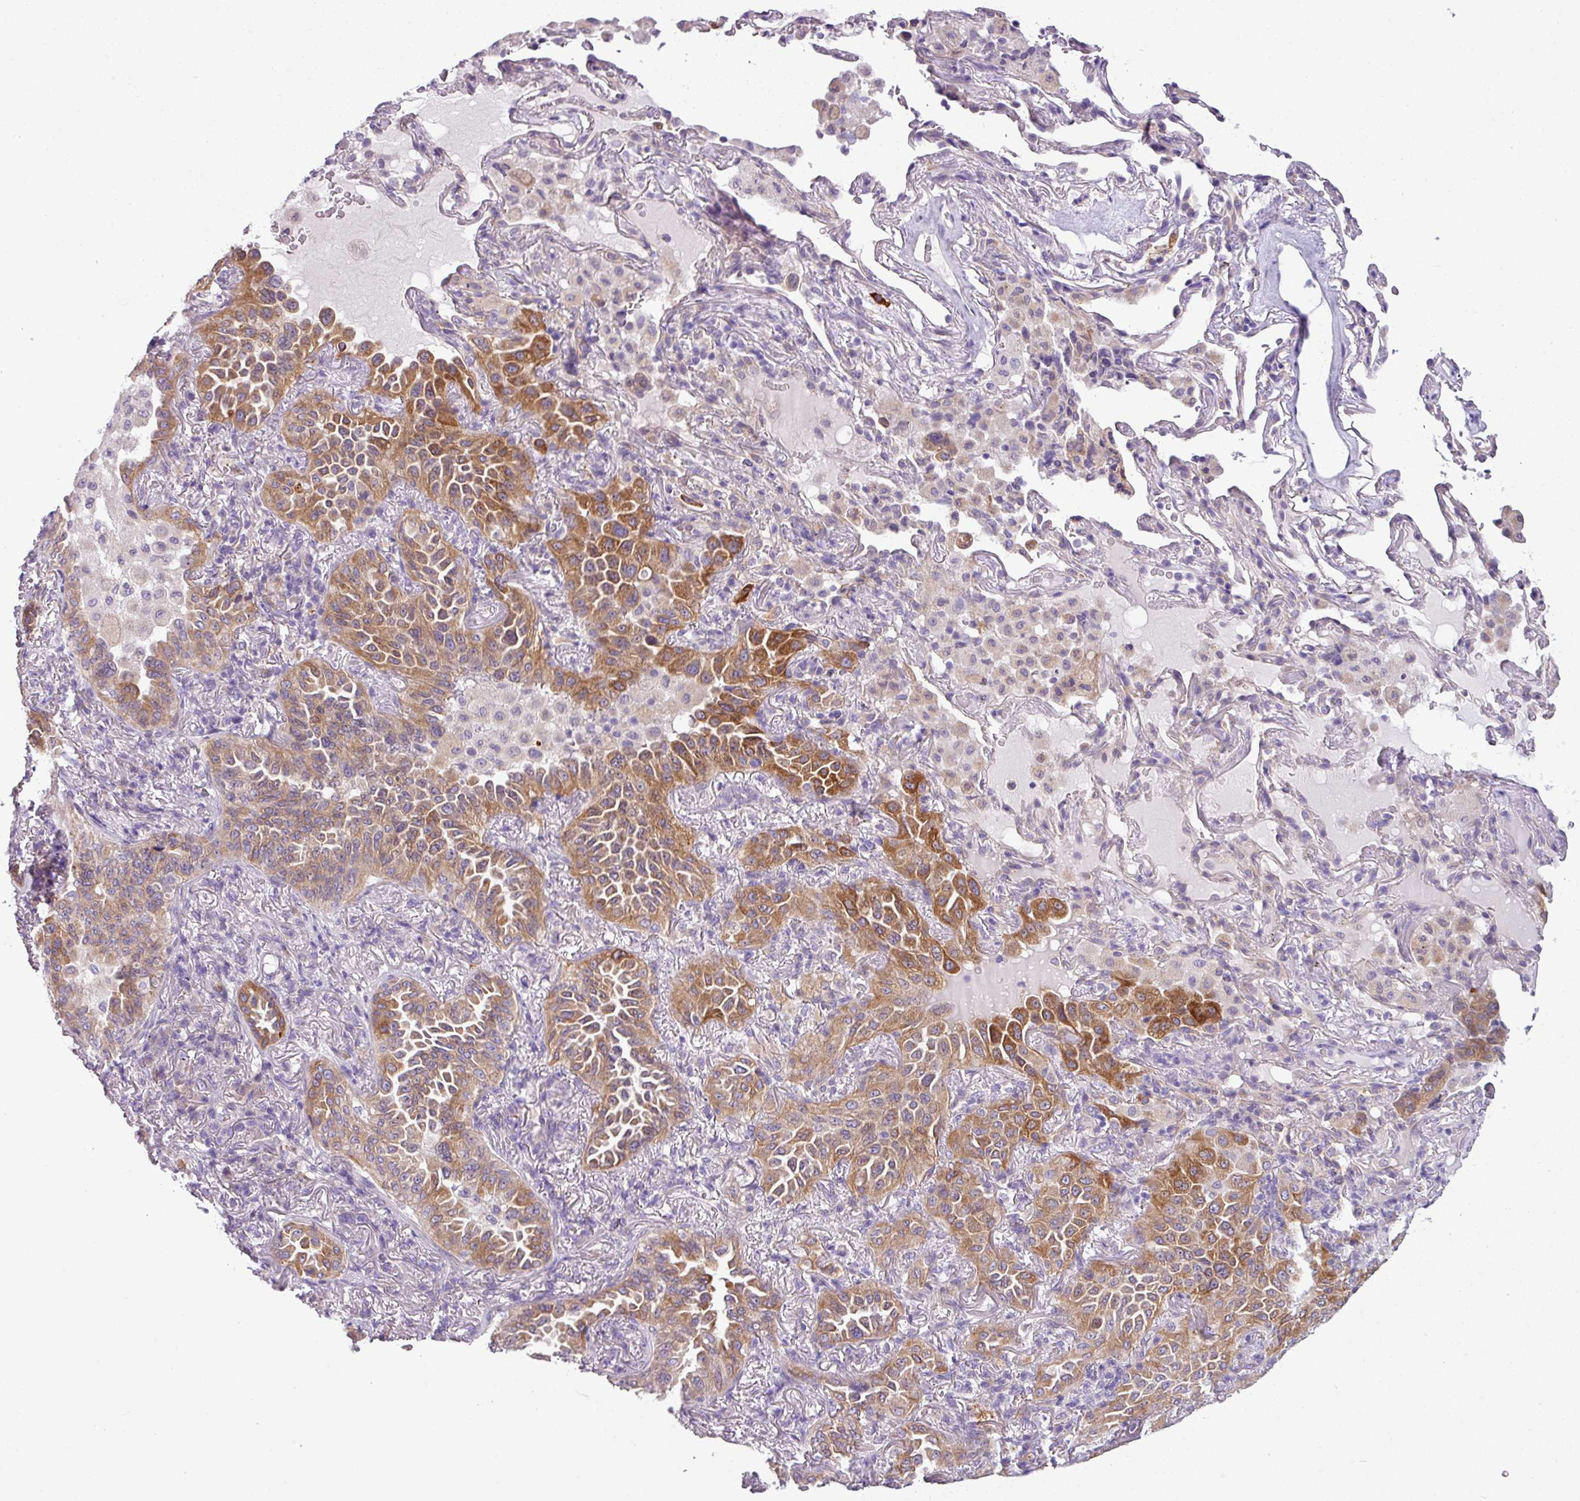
{"staining": {"intensity": "moderate", "quantity": ">75%", "location": "cytoplasmic/membranous"}, "tissue": "lung cancer", "cell_type": "Tumor cells", "image_type": "cancer", "snomed": [{"axis": "morphology", "description": "Adenocarcinoma, NOS"}, {"axis": "topography", "description": "Lung"}], "caption": "A micrograph of lung cancer stained for a protein demonstrates moderate cytoplasmic/membranous brown staining in tumor cells.", "gene": "TOR1AIP2", "patient": {"sex": "female", "age": 69}}